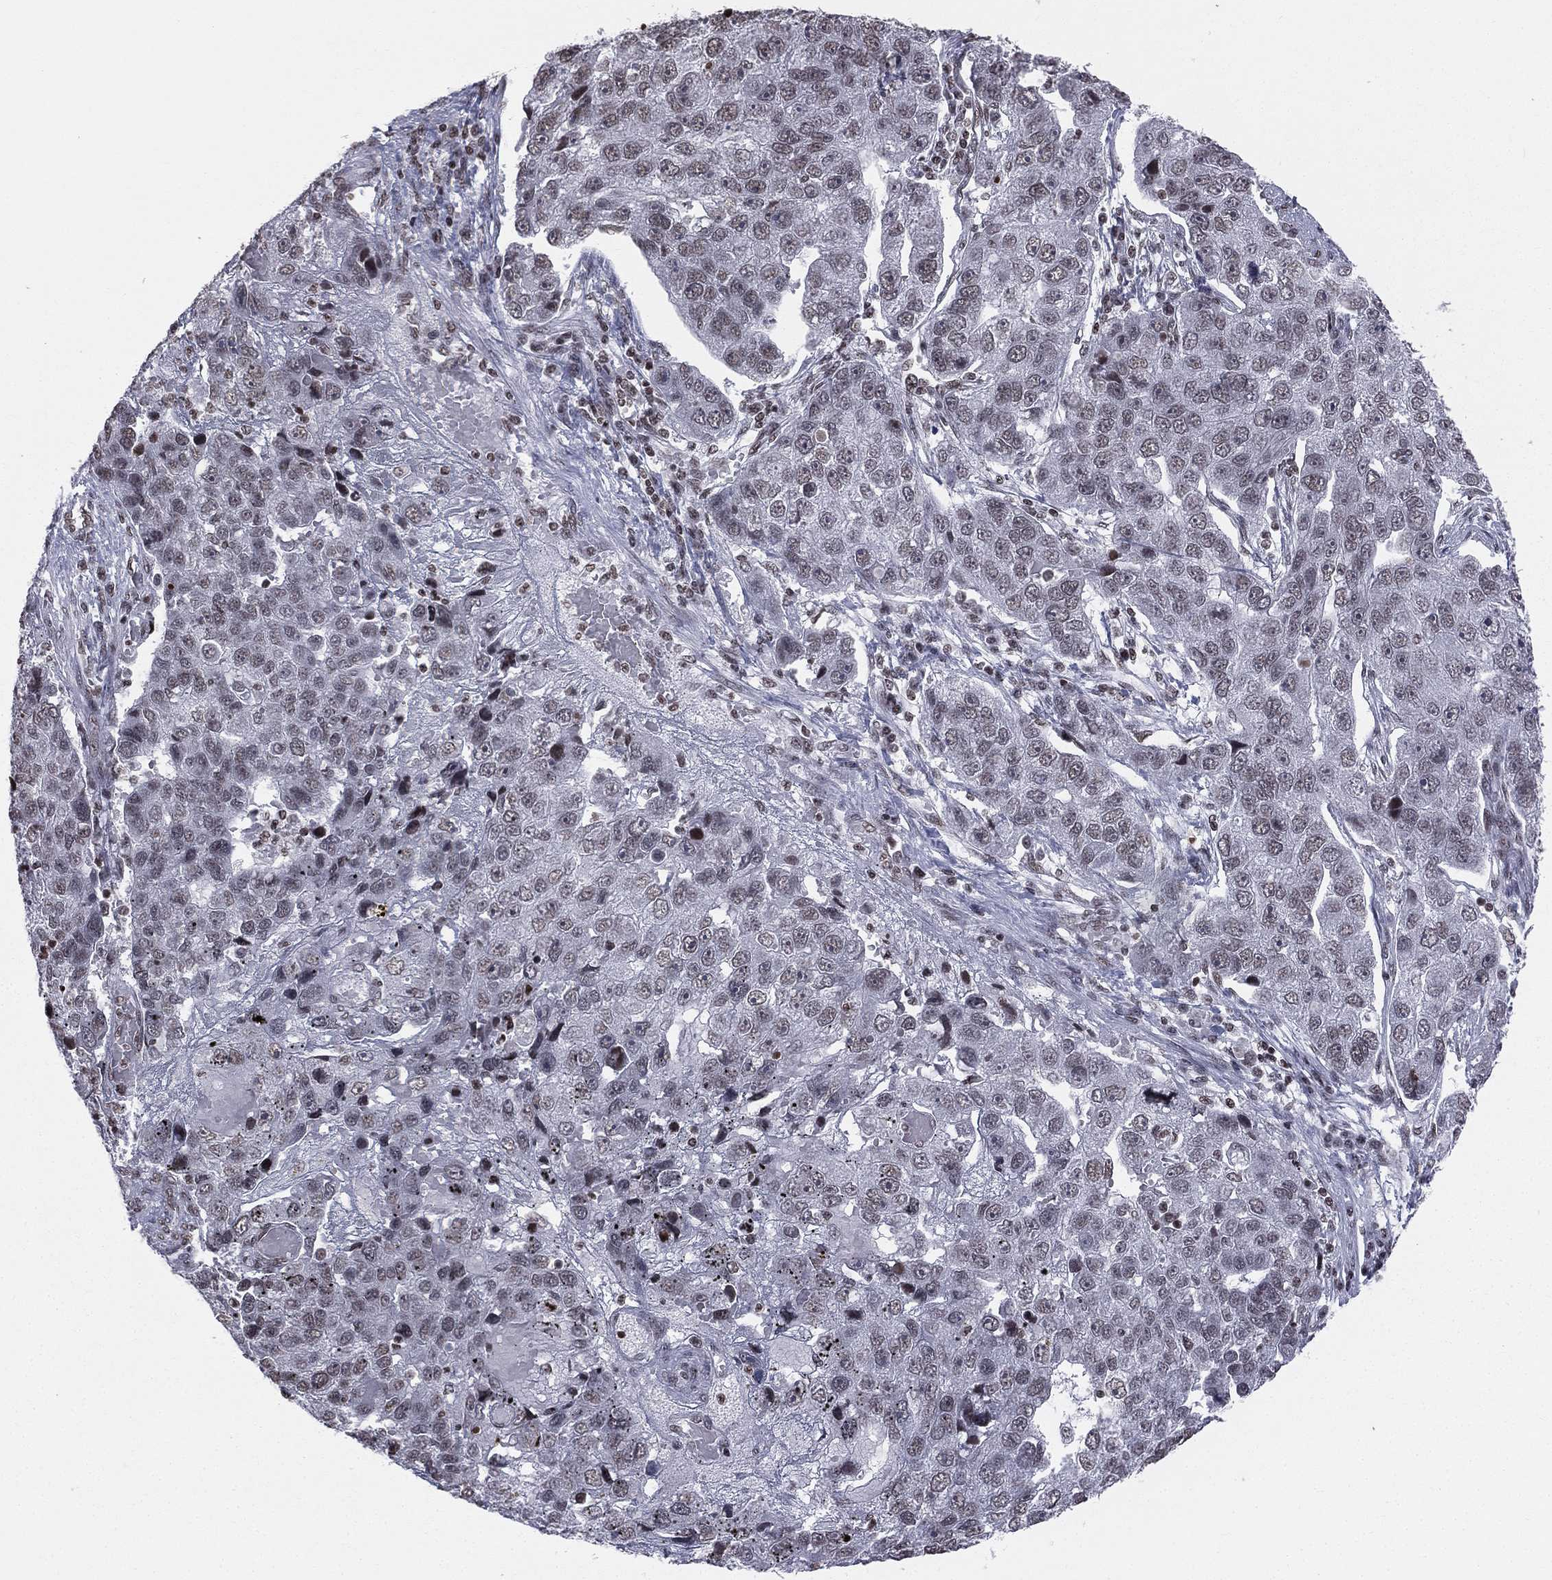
{"staining": {"intensity": "negative", "quantity": "none", "location": "none"}, "tissue": "pancreatic cancer", "cell_type": "Tumor cells", "image_type": "cancer", "snomed": [{"axis": "morphology", "description": "Adenocarcinoma, NOS"}, {"axis": "topography", "description": "Pancreas"}], "caption": "Immunohistochemical staining of human pancreatic adenocarcinoma demonstrates no significant staining in tumor cells.", "gene": "RFX7", "patient": {"sex": "female", "age": 61}}